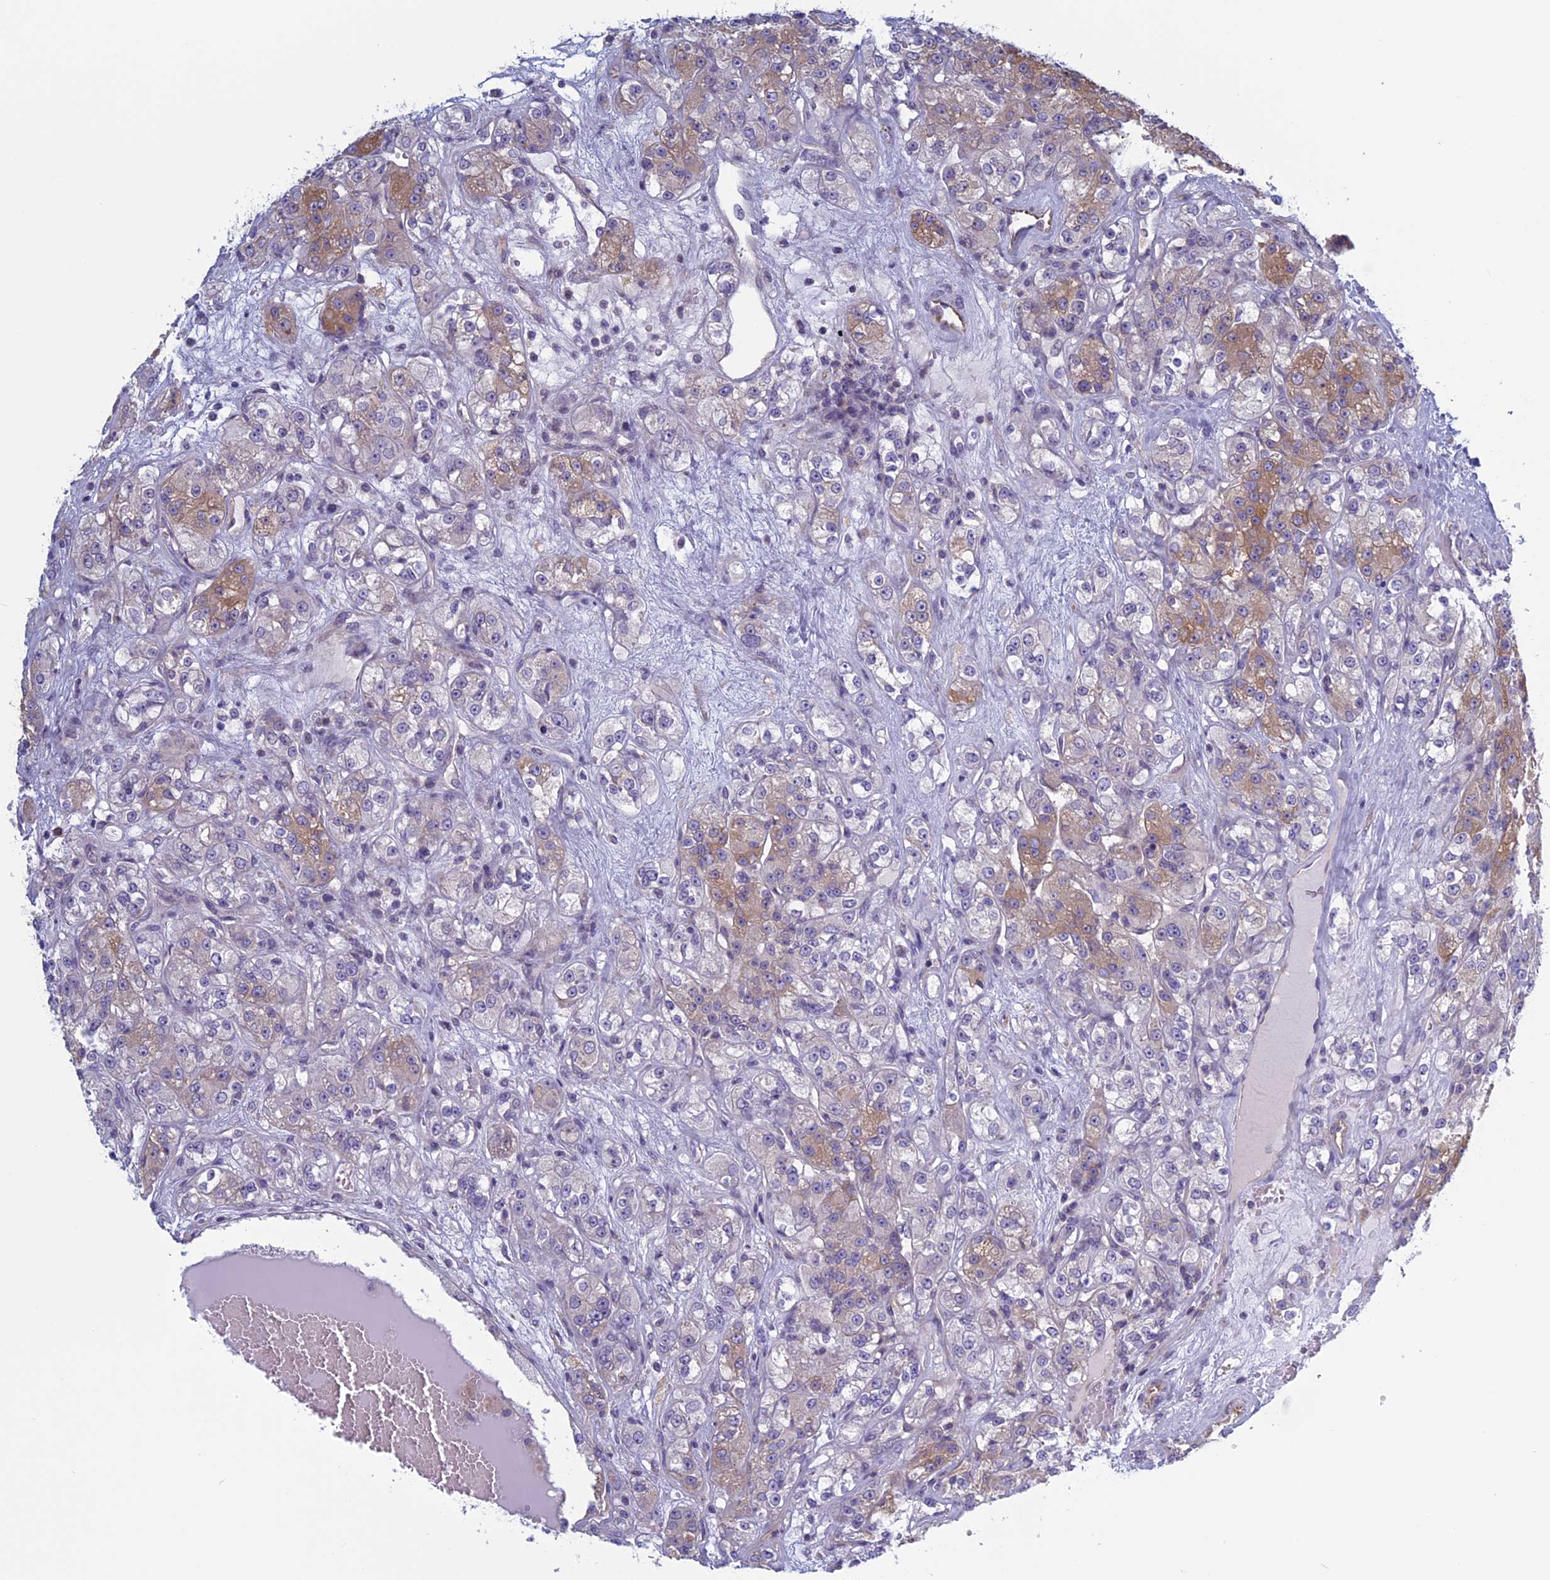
{"staining": {"intensity": "moderate", "quantity": "<25%", "location": "cytoplasmic/membranous"}, "tissue": "renal cancer", "cell_type": "Tumor cells", "image_type": "cancer", "snomed": [{"axis": "morphology", "description": "Normal tissue, NOS"}, {"axis": "morphology", "description": "Adenocarcinoma, NOS"}, {"axis": "topography", "description": "Kidney"}], "caption": "Immunohistochemical staining of renal cancer (adenocarcinoma) displays moderate cytoplasmic/membranous protein expression in approximately <25% of tumor cells.", "gene": "BCL2L10", "patient": {"sex": "male", "age": 61}}